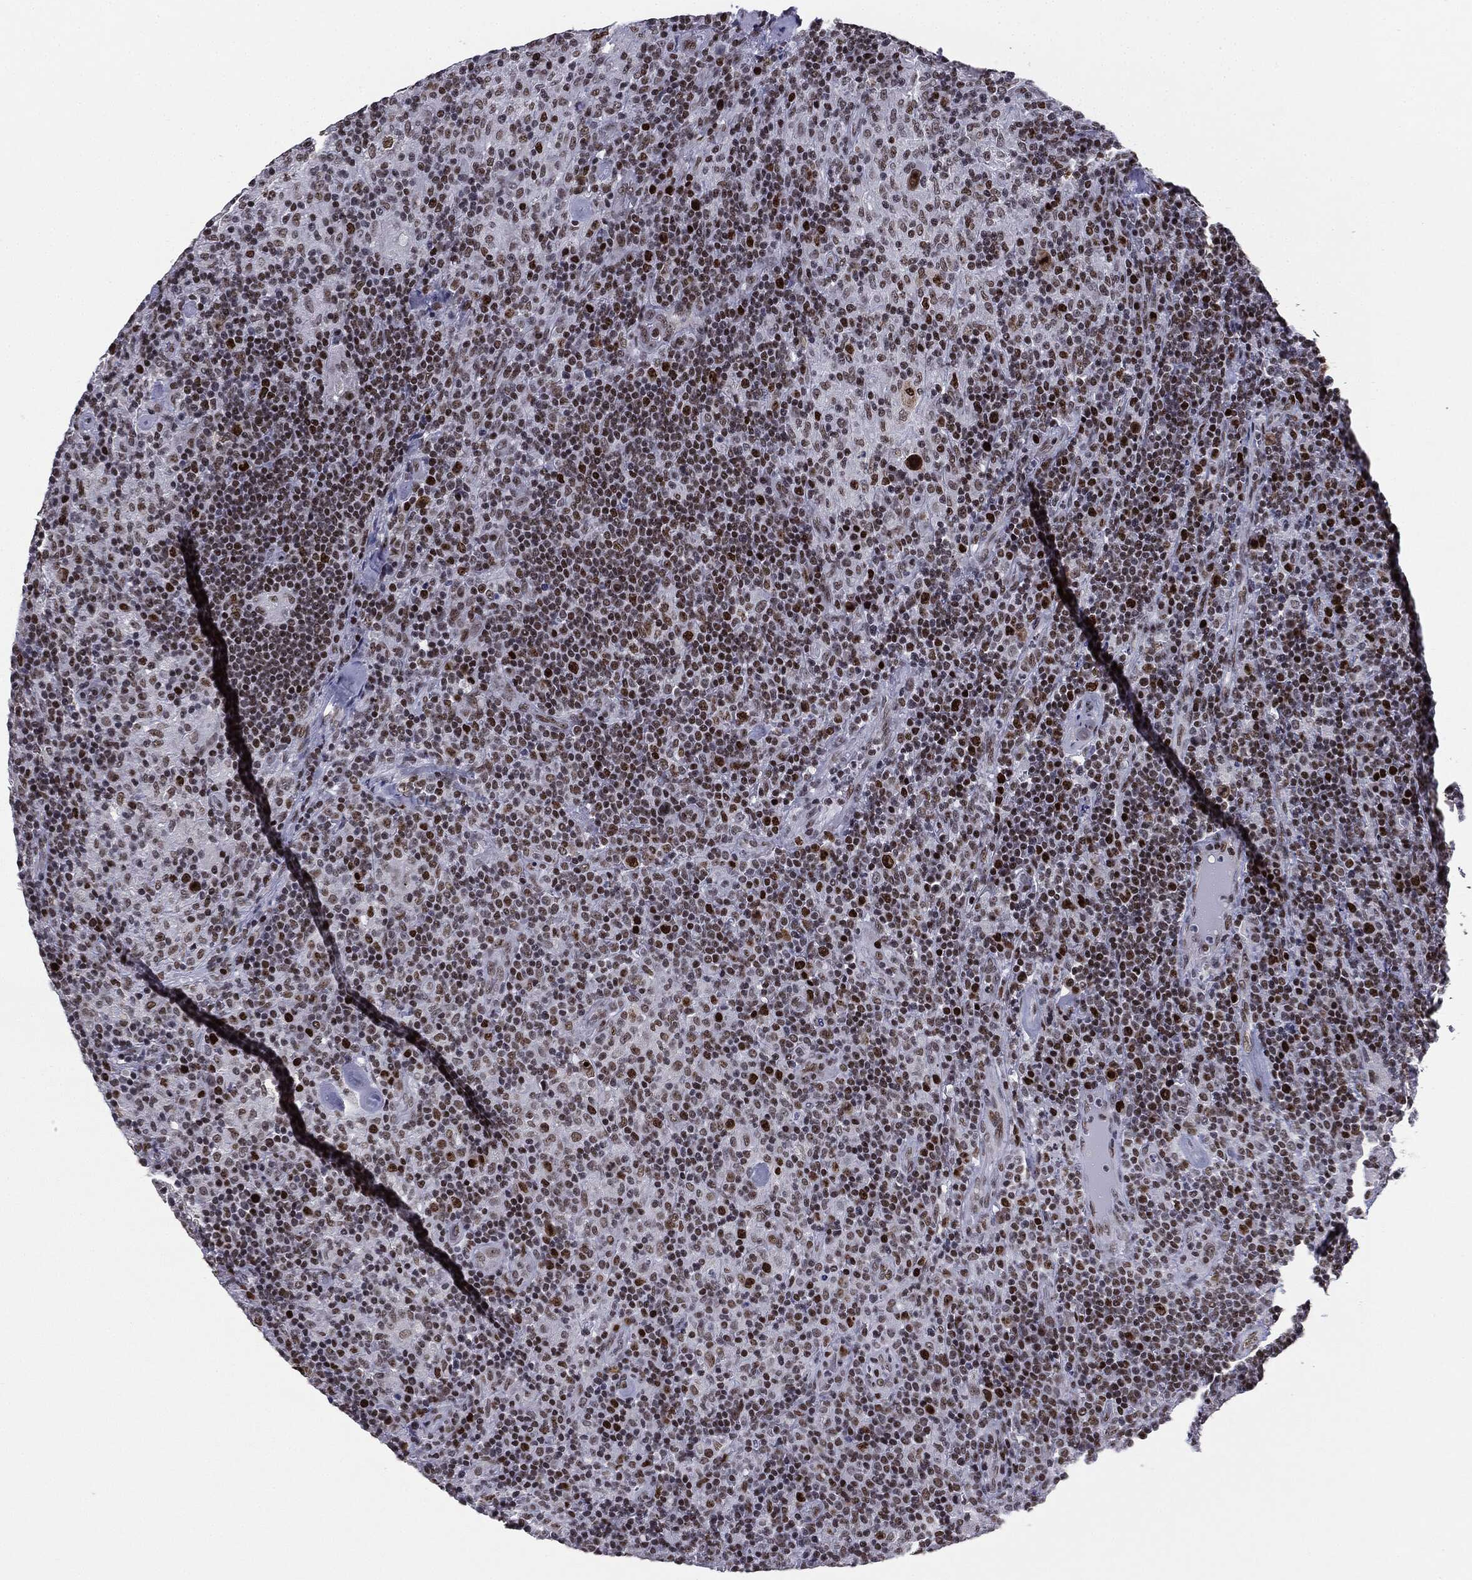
{"staining": {"intensity": "strong", "quantity": "25%-75%", "location": "nuclear"}, "tissue": "lymphoma", "cell_type": "Tumor cells", "image_type": "cancer", "snomed": [{"axis": "morphology", "description": "Hodgkin's disease, NOS"}, {"axis": "topography", "description": "Lymph node"}], "caption": "A brown stain highlights strong nuclear positivity of a protein in Hodgkin's disease tumor cells.", "gene": "MDC1", "patient": {"sex": "male", "age": 70}}